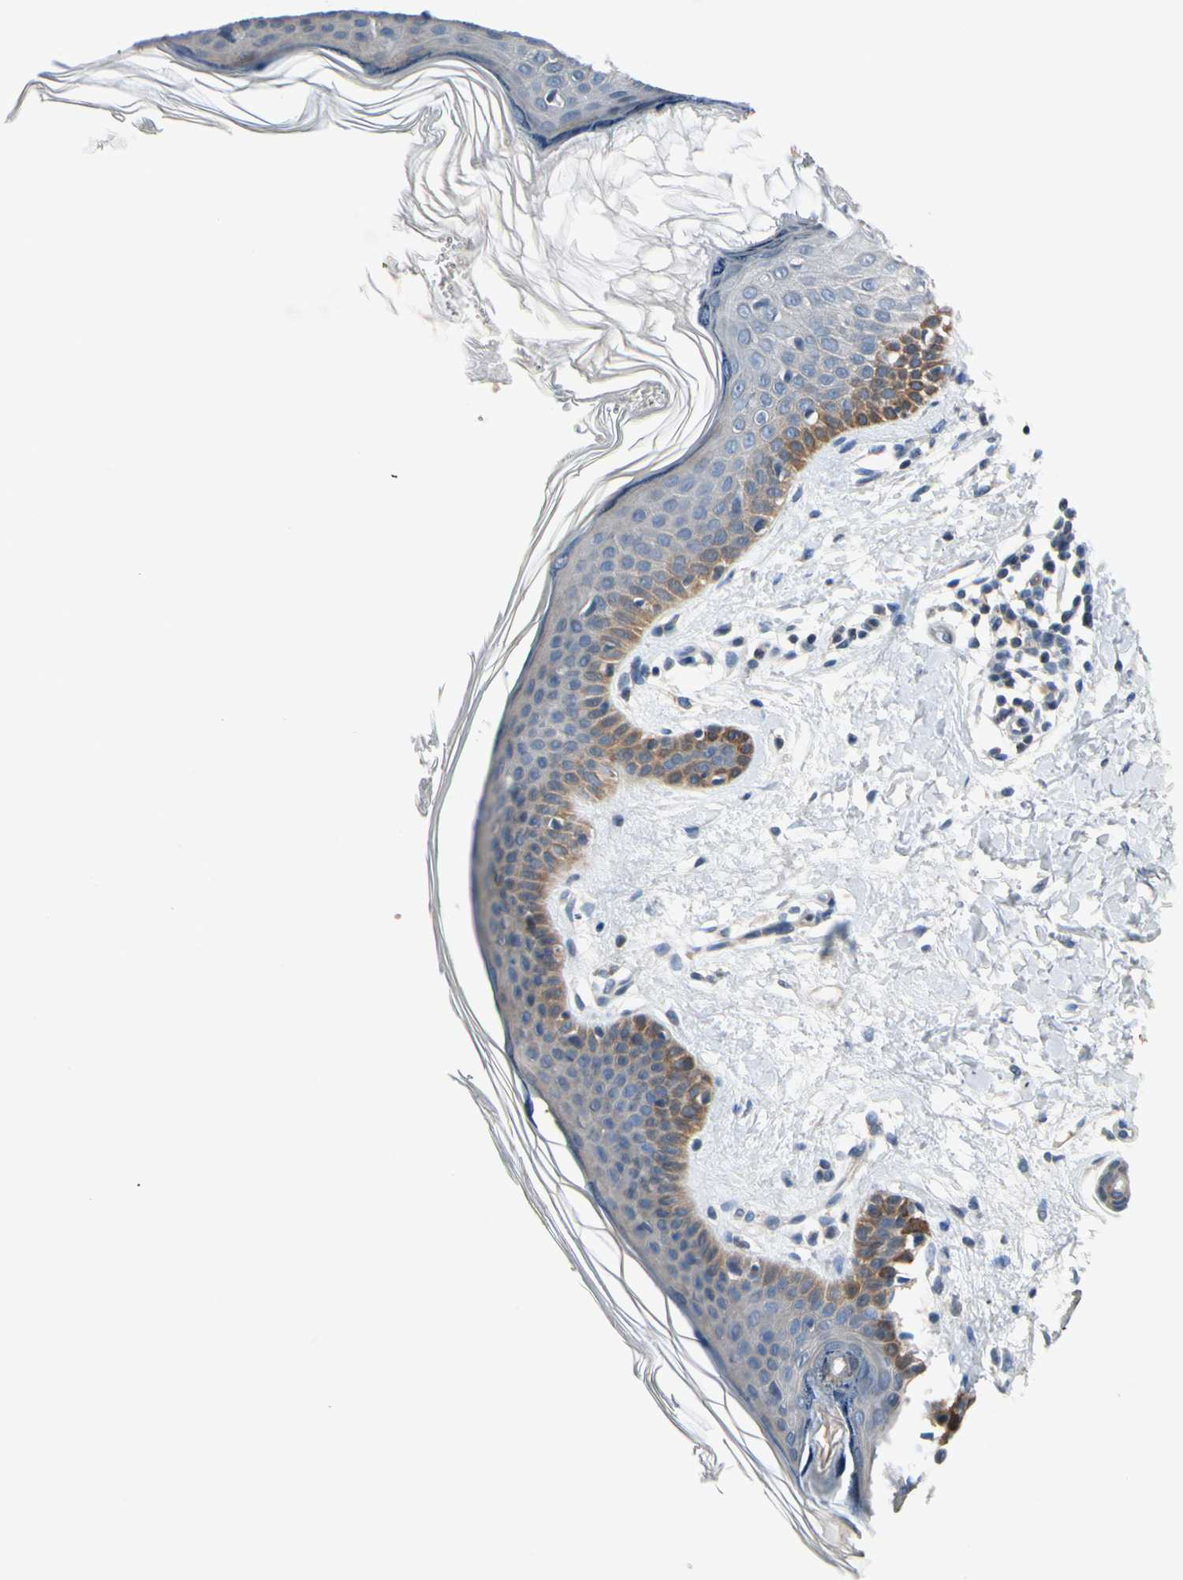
{"staining": {"intensity": "negative", "quantity": "none", "location": "none"}, "tissue": "skin", "cell_type": "Fibroblasts", "image_type": "normal", "snomed": [{"axis": "morphology", "description": "Normal tissue, NOS"}, {"axis": "topography", "description": "Skin"}], "caption": "This is an IHC micrograph of benign human skin. There is no positivity in fibroblasts.", "gene": "SLC27A6", "patient": {"sex": "female", "age": 56}}